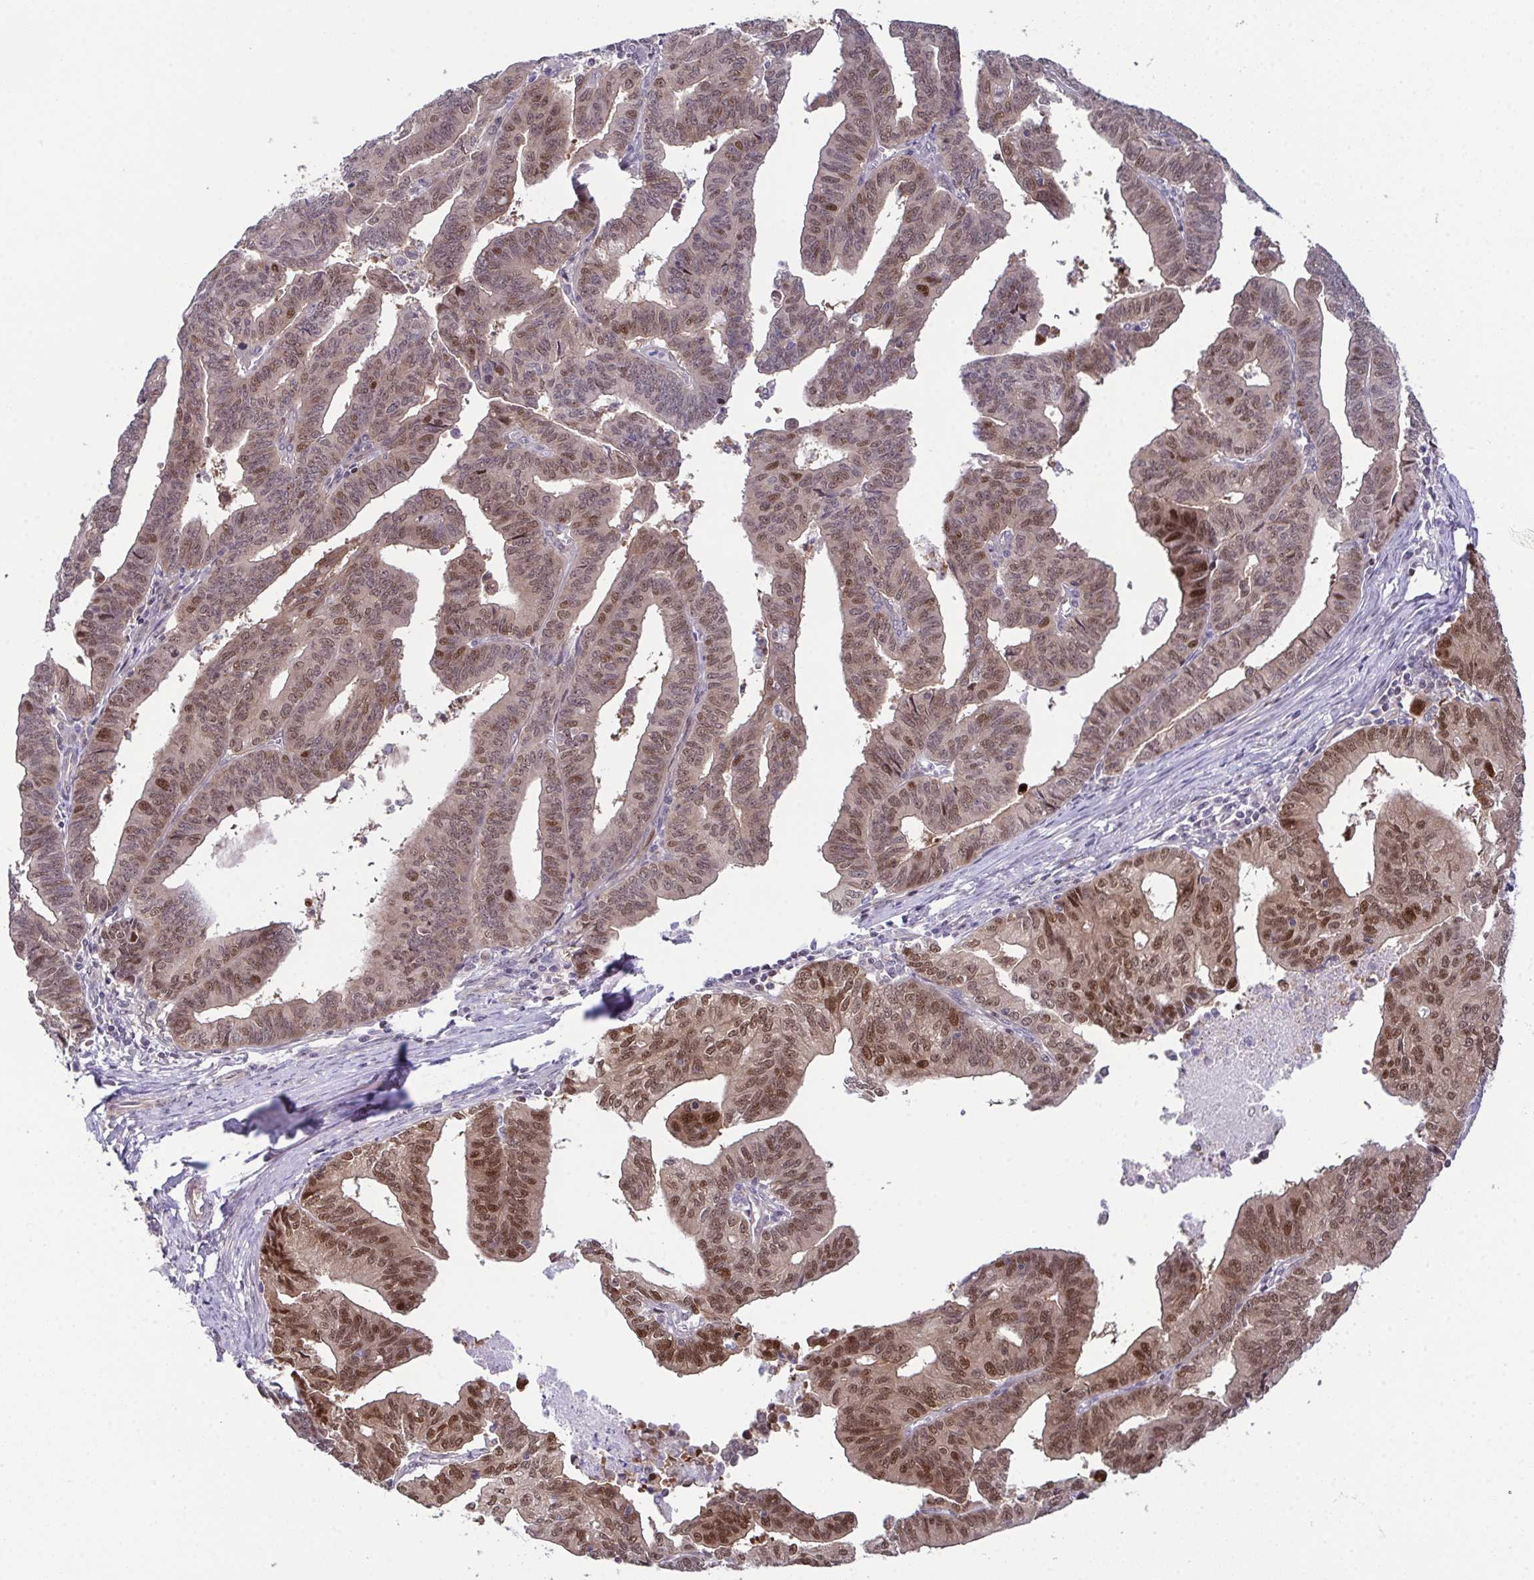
{"staining": {"intensity": "moderate", "quantity": "25%-75%", "location": "nuclear"}, "tissue": "endometrial cancer", "cell_type": "Tumor cells", "image_type": "cancer", "snomed": [{"axis": "morphology", "description": "Adenocarcinoma, NOS"}, {"axis": "topography", "description": "Endometrium"}], "caption": "This photomicrograph demonstrates IHC staining of endometrial cancer, with medium moderate nuclear expression in about 25%-75% of tumor cells.", "gene": "DNAJB1", "patient": {"sex": "female", "age": 65}}